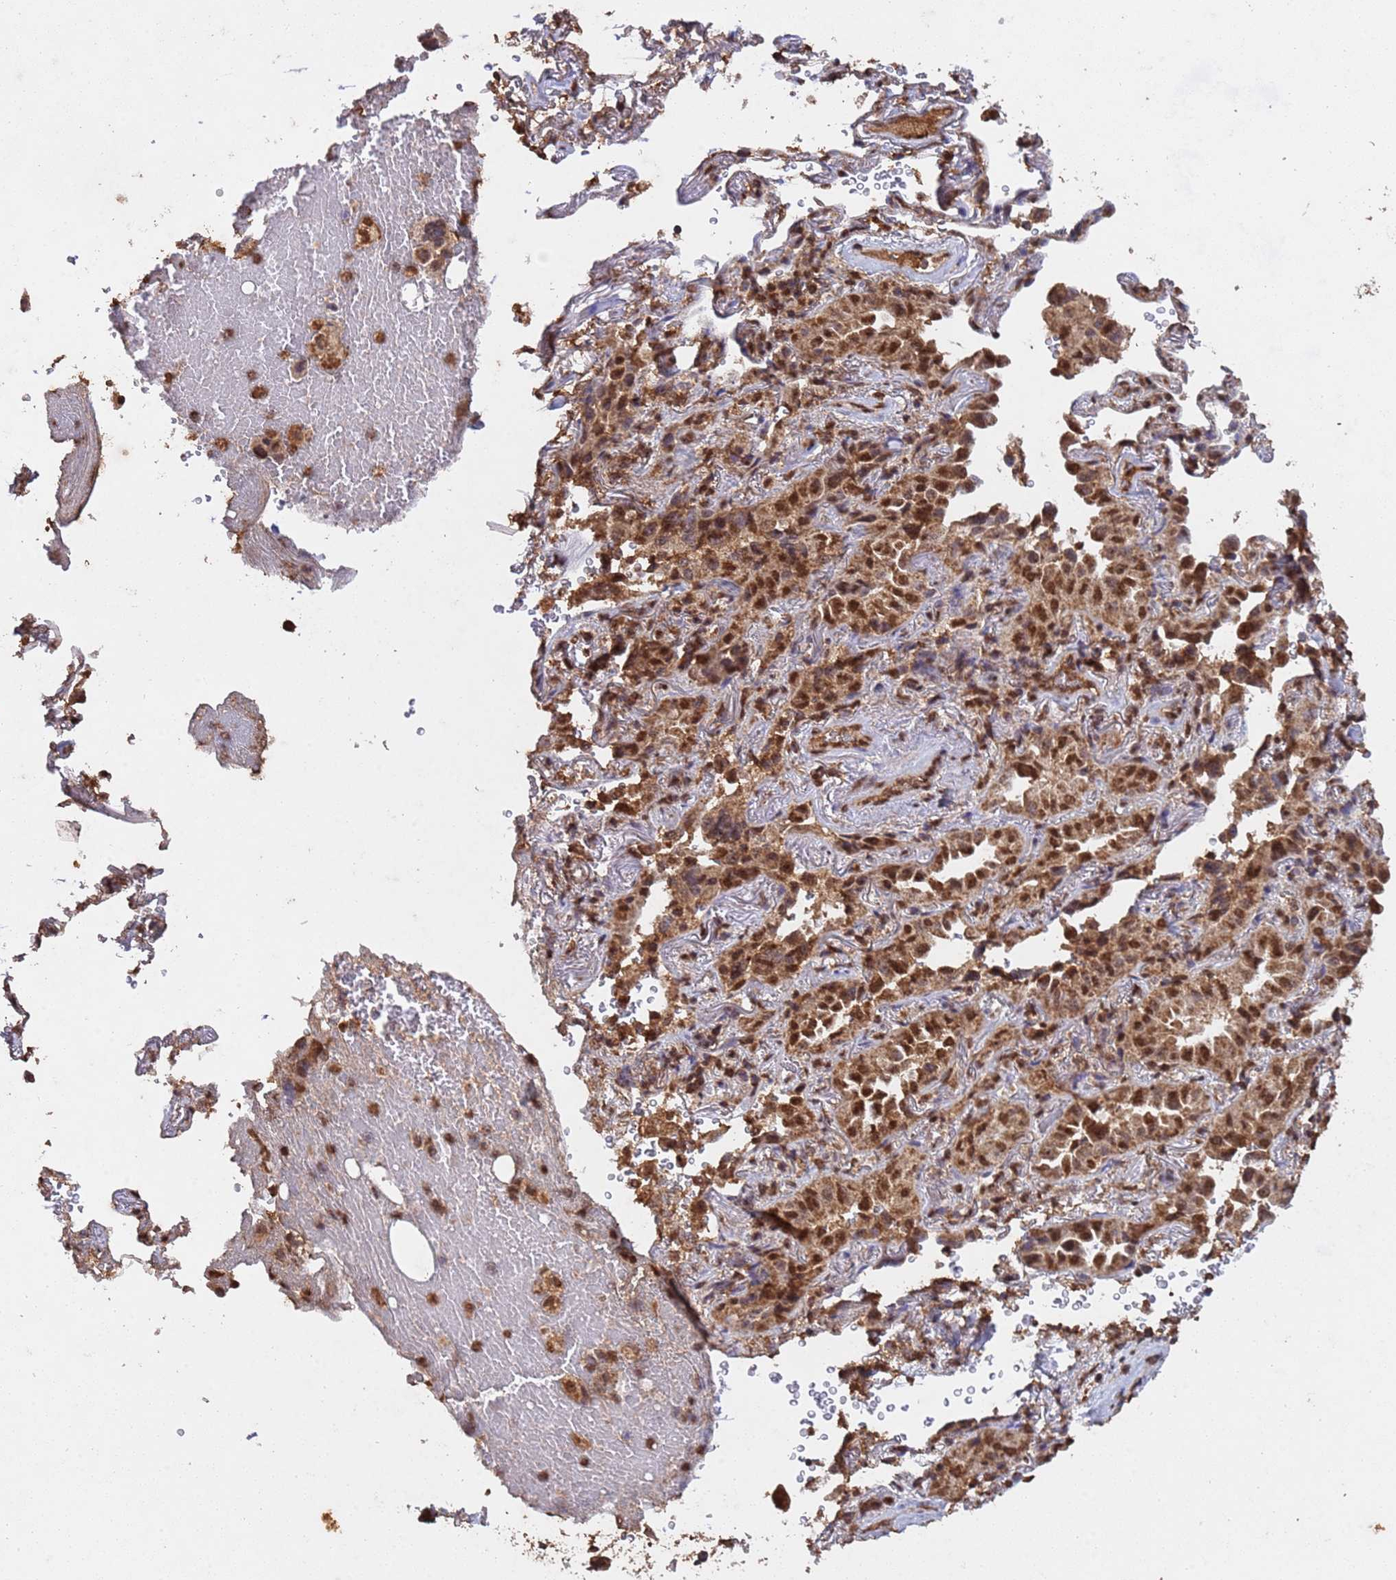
{"staining": {"intensity": "moderate", "quantity": ">75%", "location": "nuclear"}, "tissue": "lung cancer", "cell_type": "Tumor cells", "image_type": "cancer", "snomed": [{"axis": "morphology", "description": "Adenocarcinoma, NOS"}, {"axis": "topography", "description": "Lung"}], "caption": "Protein positivity by IHC displays moderate nuclear staining in about >75% of tumor cells in adenocarcinoma (lung).", "gene": "HDAC10", "patient": {"sex": "female", "age": 69}}